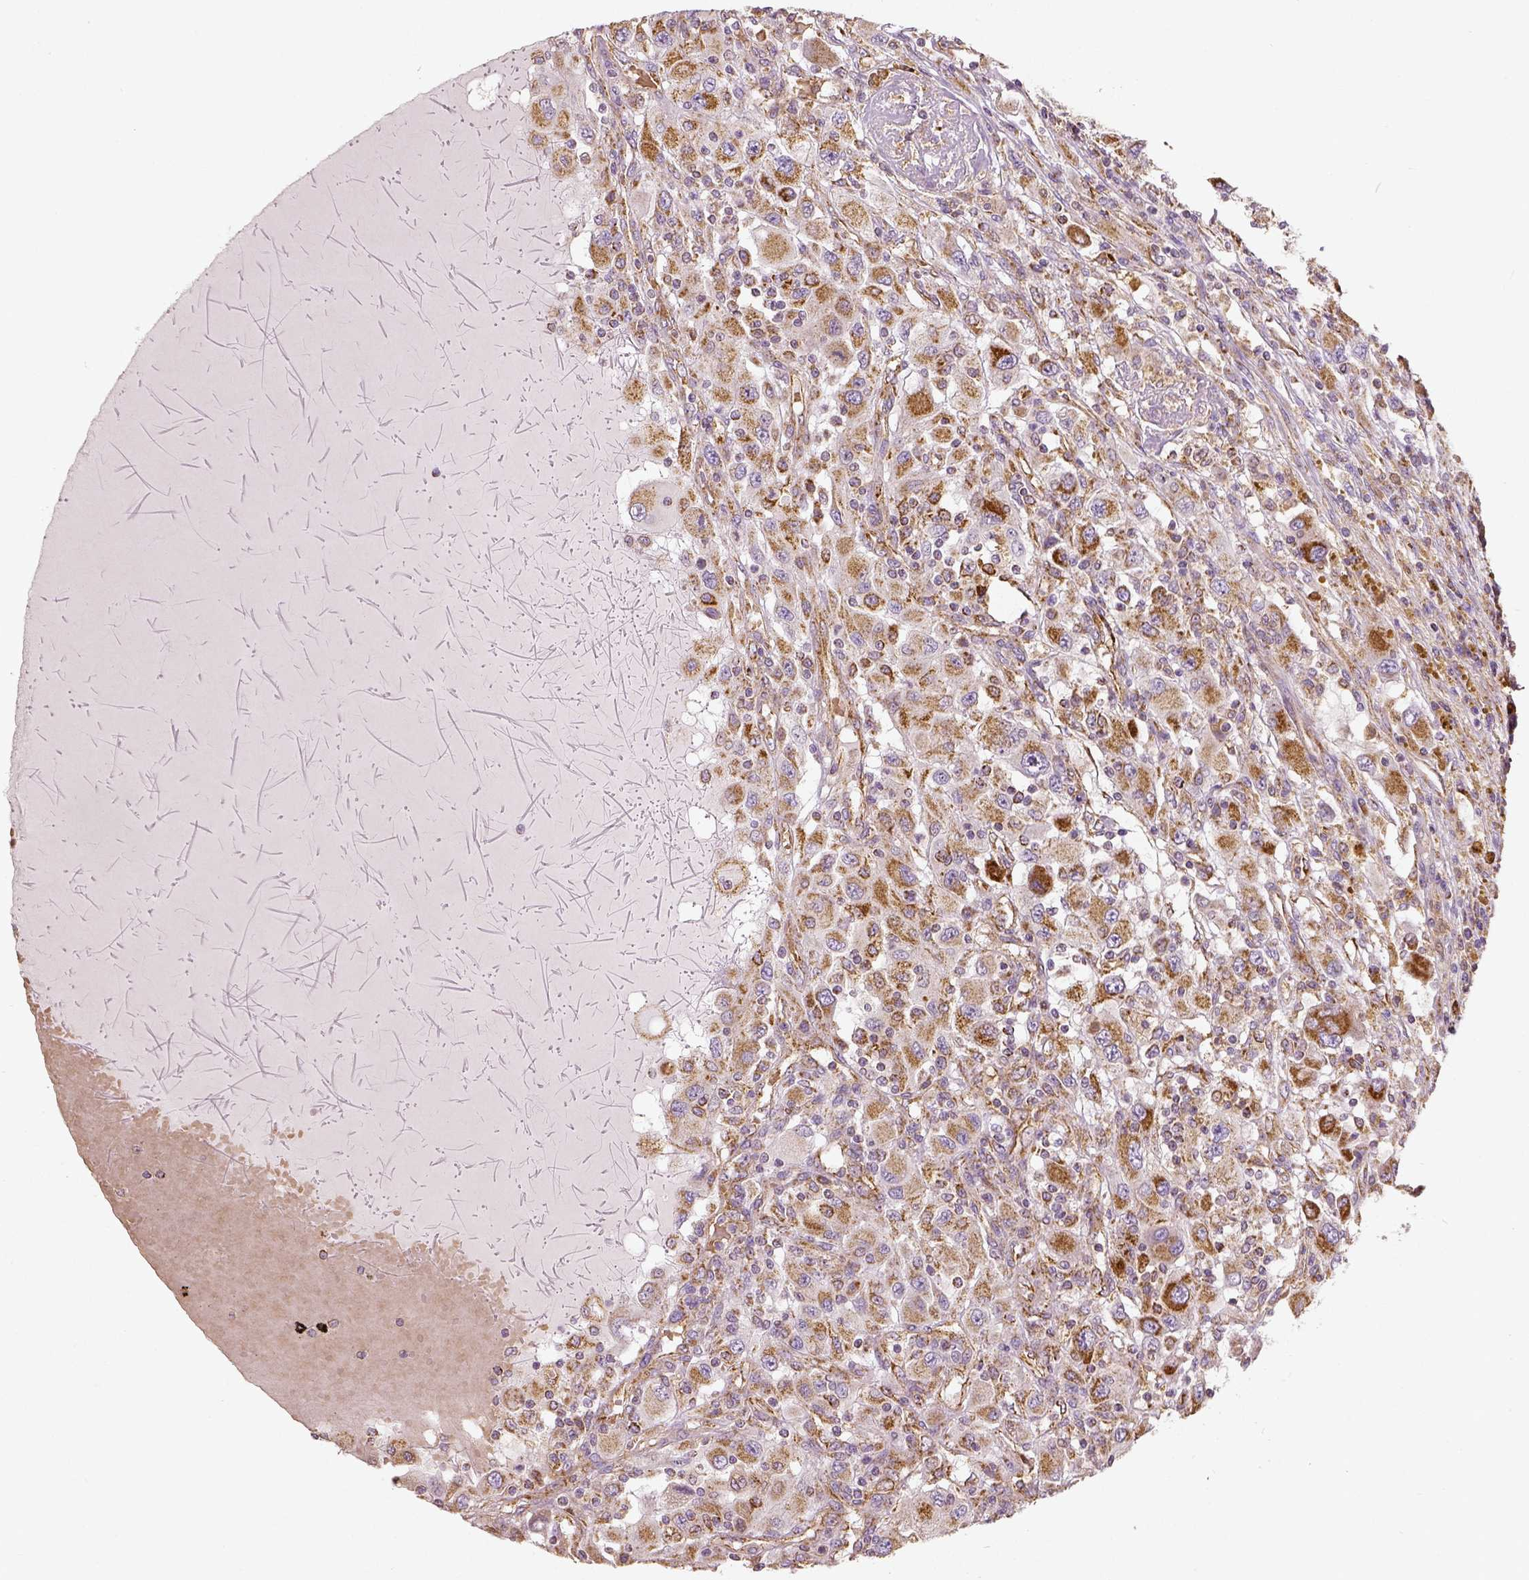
{"staining": {"intensity": "moderate", "quantity": ">75%", "location": "cytoplasmic/membranous"}, "tissue": "renal cancer", "cell_type": "Tumor cells", "image_type": "cancer", "snomed": [{"axis": "morphology", "description": "Adenocarcinoma, NOS"}, {"axis": "topography", "description": "Kidney"}], "caption": "Moderate cytoplasmic/membranous expression is seen in approximately >75% of tumor cells in renal cancer (adenocarcinoma).", "gene": "PGAM5", "patient": {"sex": "female", "age": 67}}